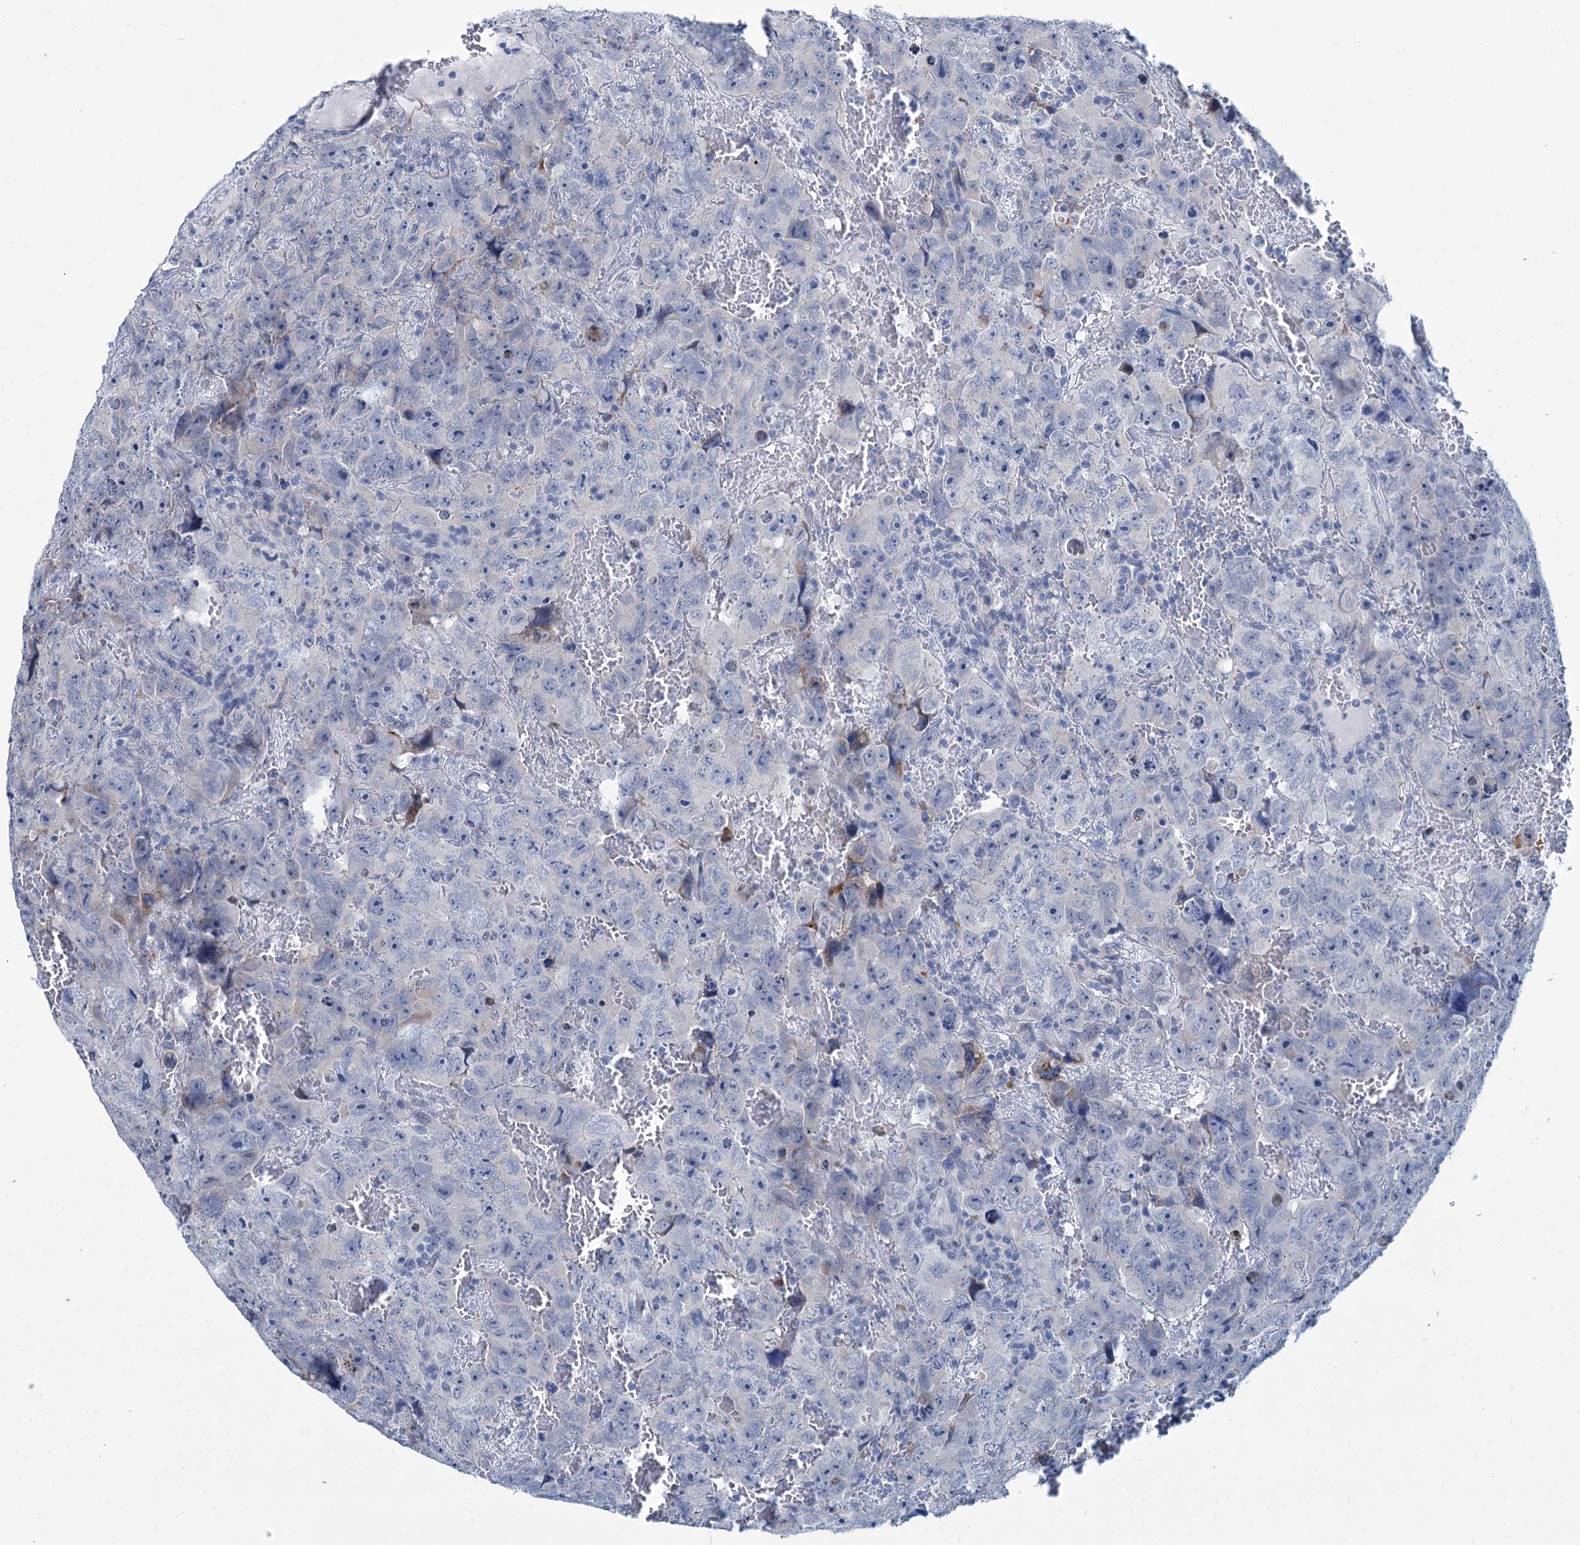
{"staining": {"intensity": "negative", "quantity": "none", "location": "none"}, "tissue": "testis cancer", "cell_type": "Tumor cells", "image_type": "cancer", "snomed": [{"axis": "morphology", "description": "Carcinoma, Embryonal, NOS"}, {"axis": "topography", "description": "Testis"}], "caption": "An image of testis cancer stained for a protein demonstrates no brown staining in tumor cells. (Stains: DAB immunohistochemistry with hematoxylin counter stain, Microscopy: brightfield microscopy at high magnification).", "gene": "NEU3", "patient": {"sex": "male", "age": 45}}